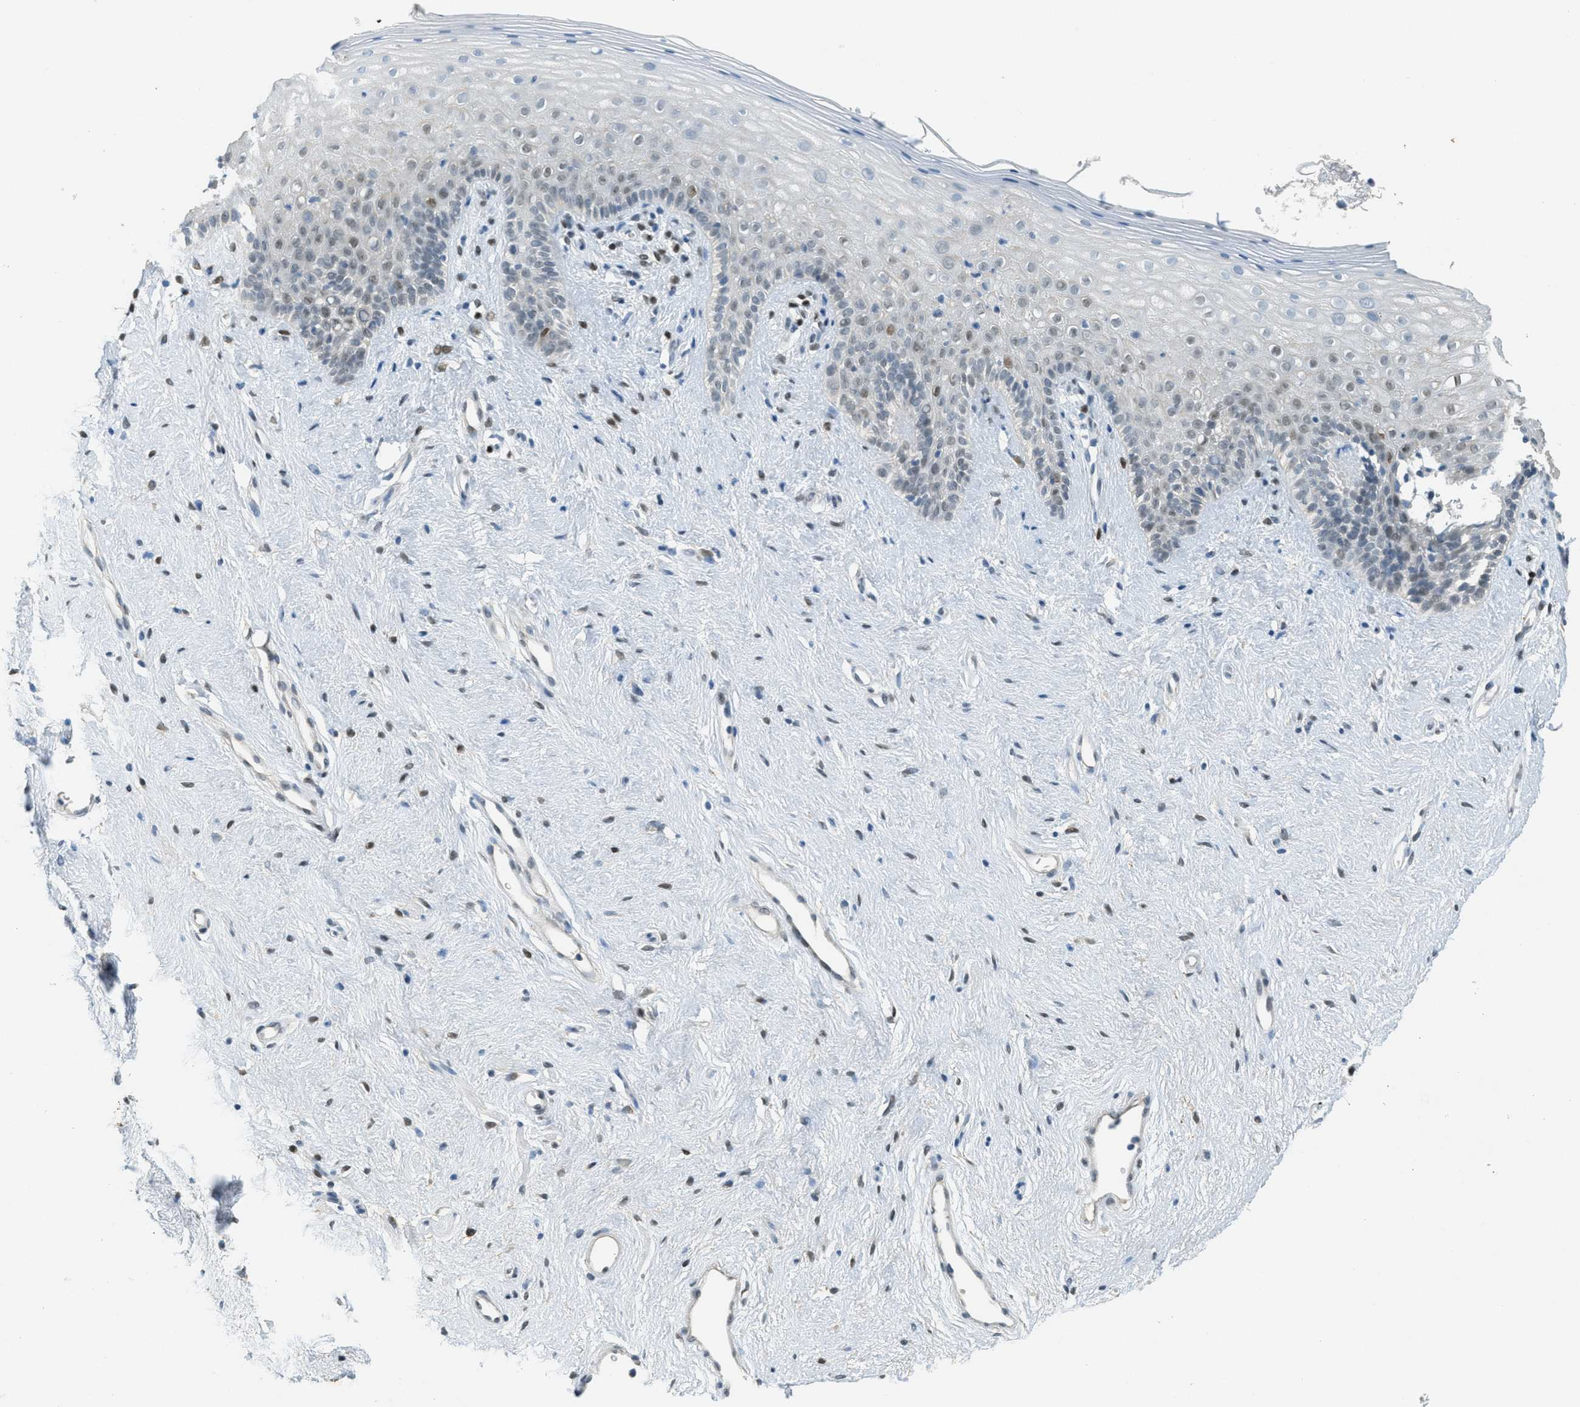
{"staining": {"intensity": "weak", "quantity": "<25%", "location": "nuclear"}, "tissue": "vagina", "cell_type": "Squamous epithelial cells", "image_type": "normal", "snomed": [{"axis": "morphology", "description": "Normal tissue, NOS"}, {"axis": "topography", "description": "Vagina"}], "caption": "IHC of benign human vagina shows no positivity in squamous epithelial cells.", "gene": "TCF3", "patient": {"sex": "female", "age": 44}}